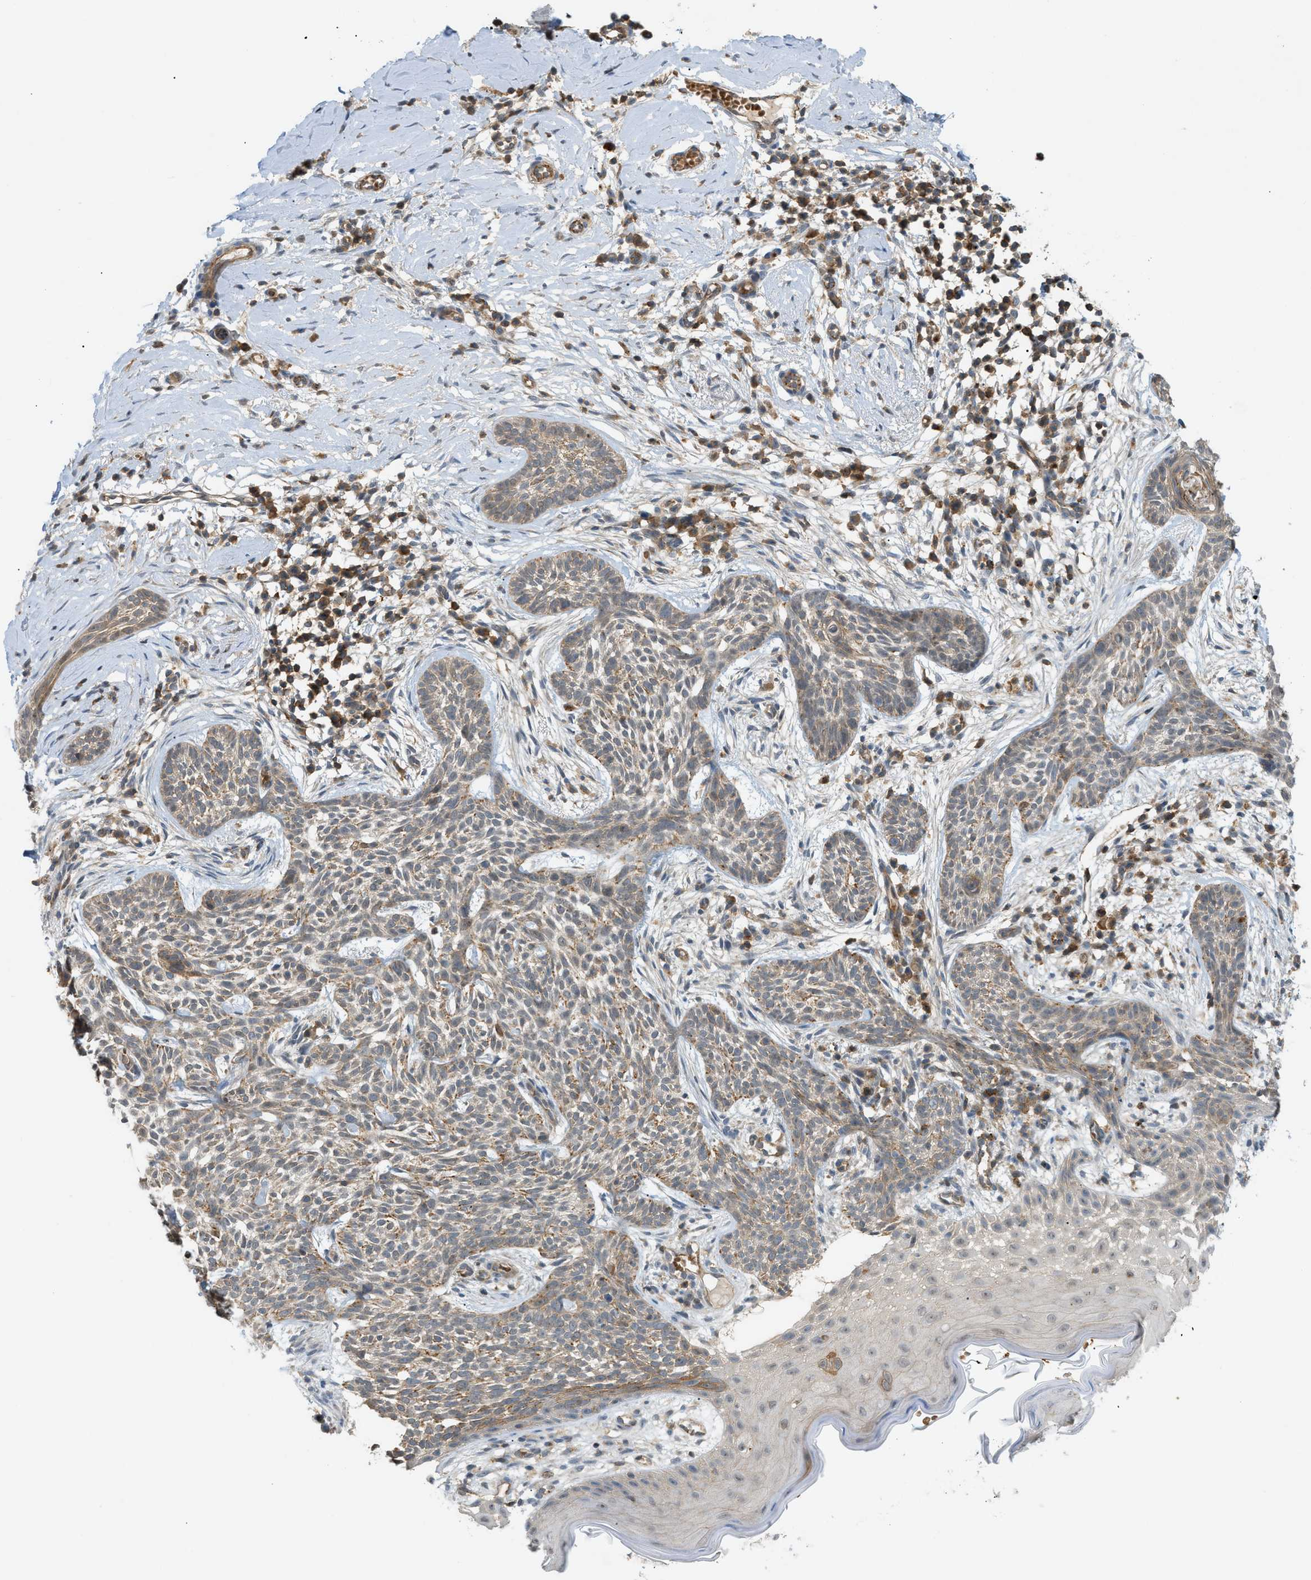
{"staining": {"intensity": "weak", "quantity": "25%-75%", "location": "cytoplasmic/membranous"}, "tissue": "skin cancer", "cell_type": "Tumor cells", "image_type": "cancer", "snomed": [{"axis": "morphology", "description": "Basal cell carcinoma"}, {"axis": "topography", "description": "Skin"}], "caption": "The image reveals staining of skin cancer (basal cell carcinoma), revealing weak cytoplasmic/membranous protein positivity (brown color) within tumor cells.", "gene": "GRK6", "patient": {"sex": "female", "age": 59}}